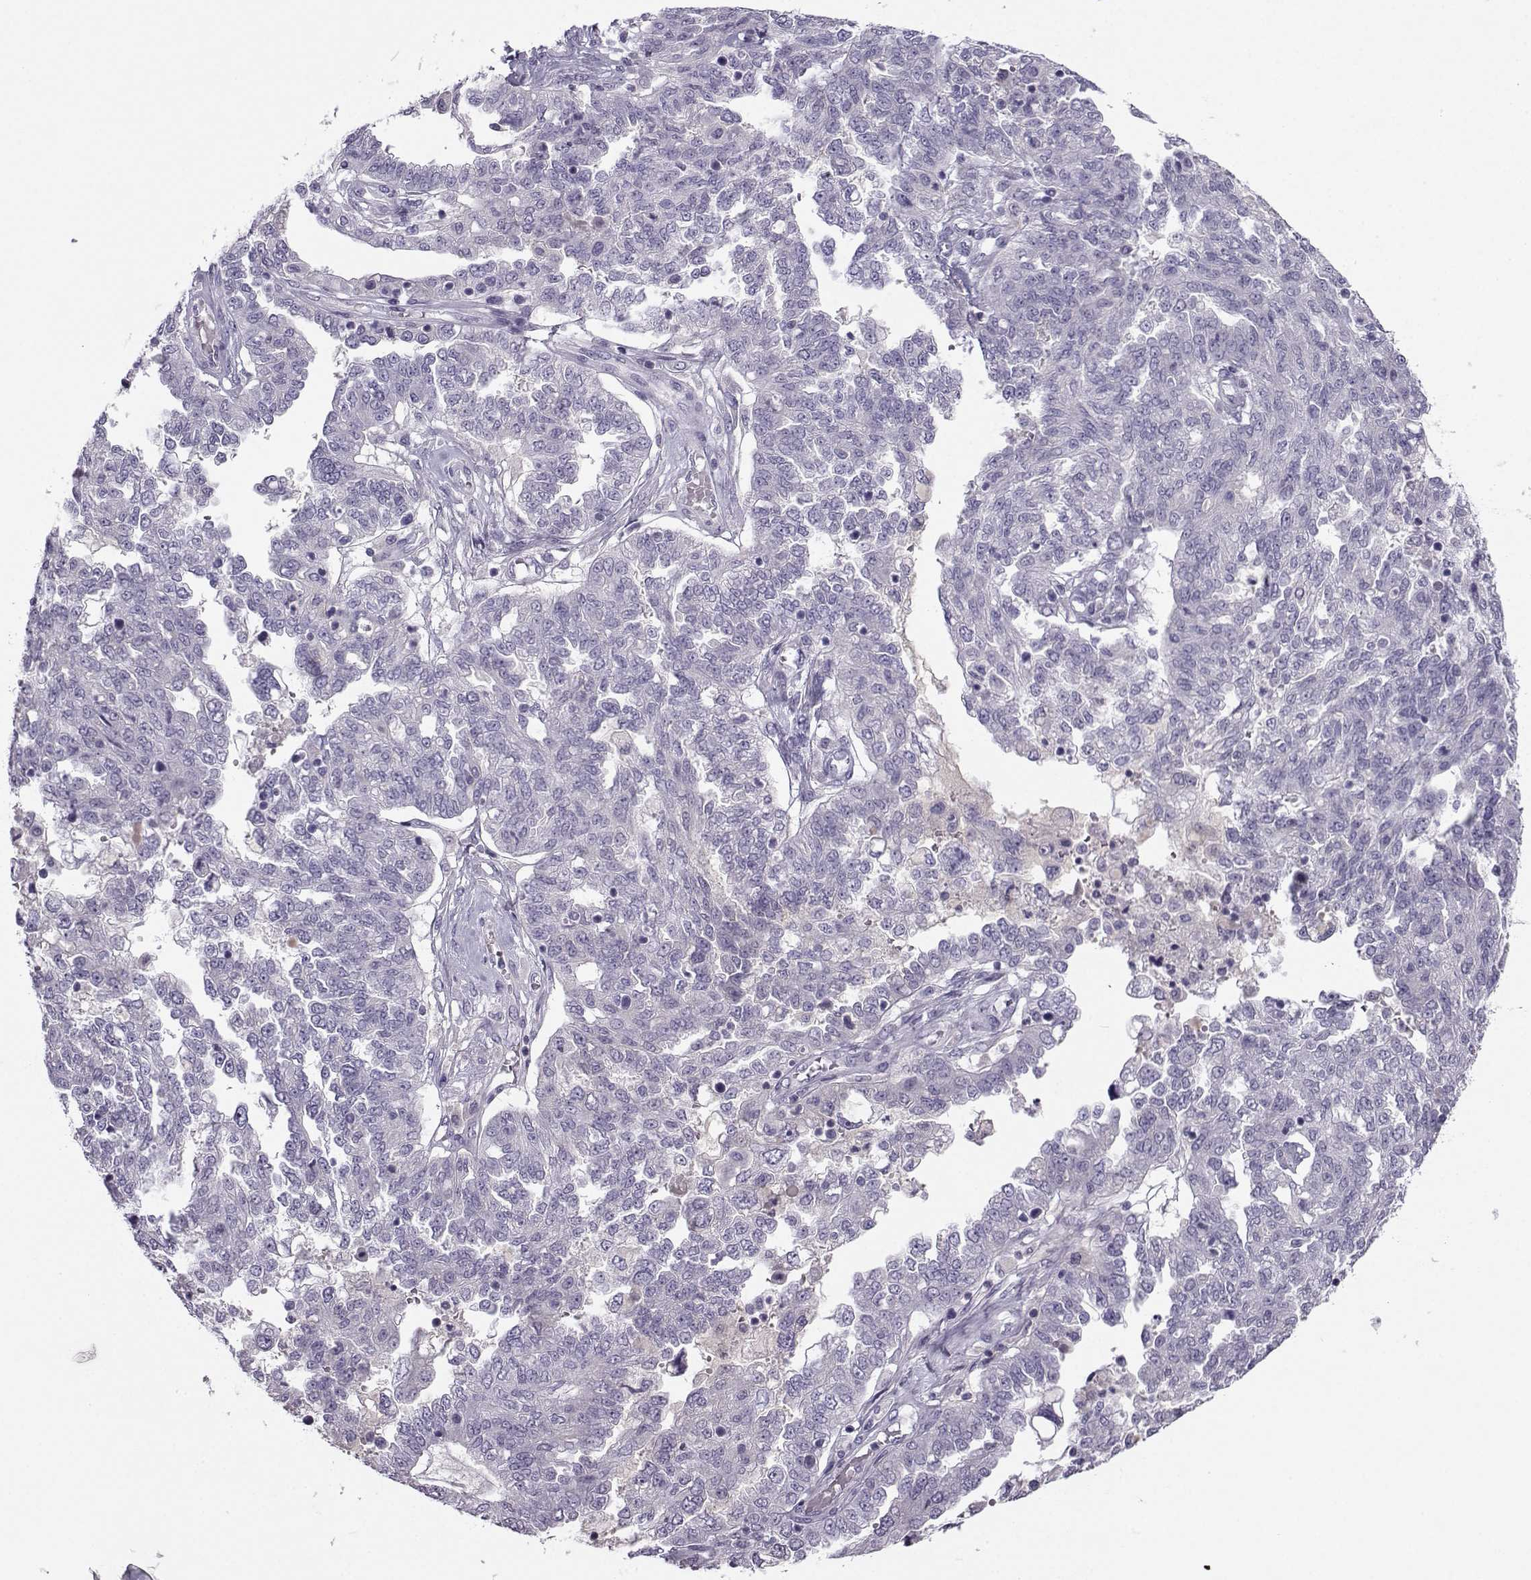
{"staining": {"intensity": "negative", "quantity": "none", "location": "none"}, "tissue": "ovarian cancer", "cell_type": "Tumor cells", "image_type": "cancer", "snomed": [{"axis": "morphology", "description": "Cystadenocarcinoma, serous, NOS"}, {"axis": "topography", "description": "Ovary"}], "caption": "This is a photomicrograph of IHC staining of ovarian cancer (serous cystadenocarcinoma), which shows no positivity in tumor cells.", "gene": "ARMC2", "patient": {"sex": "female", "age": 67}}